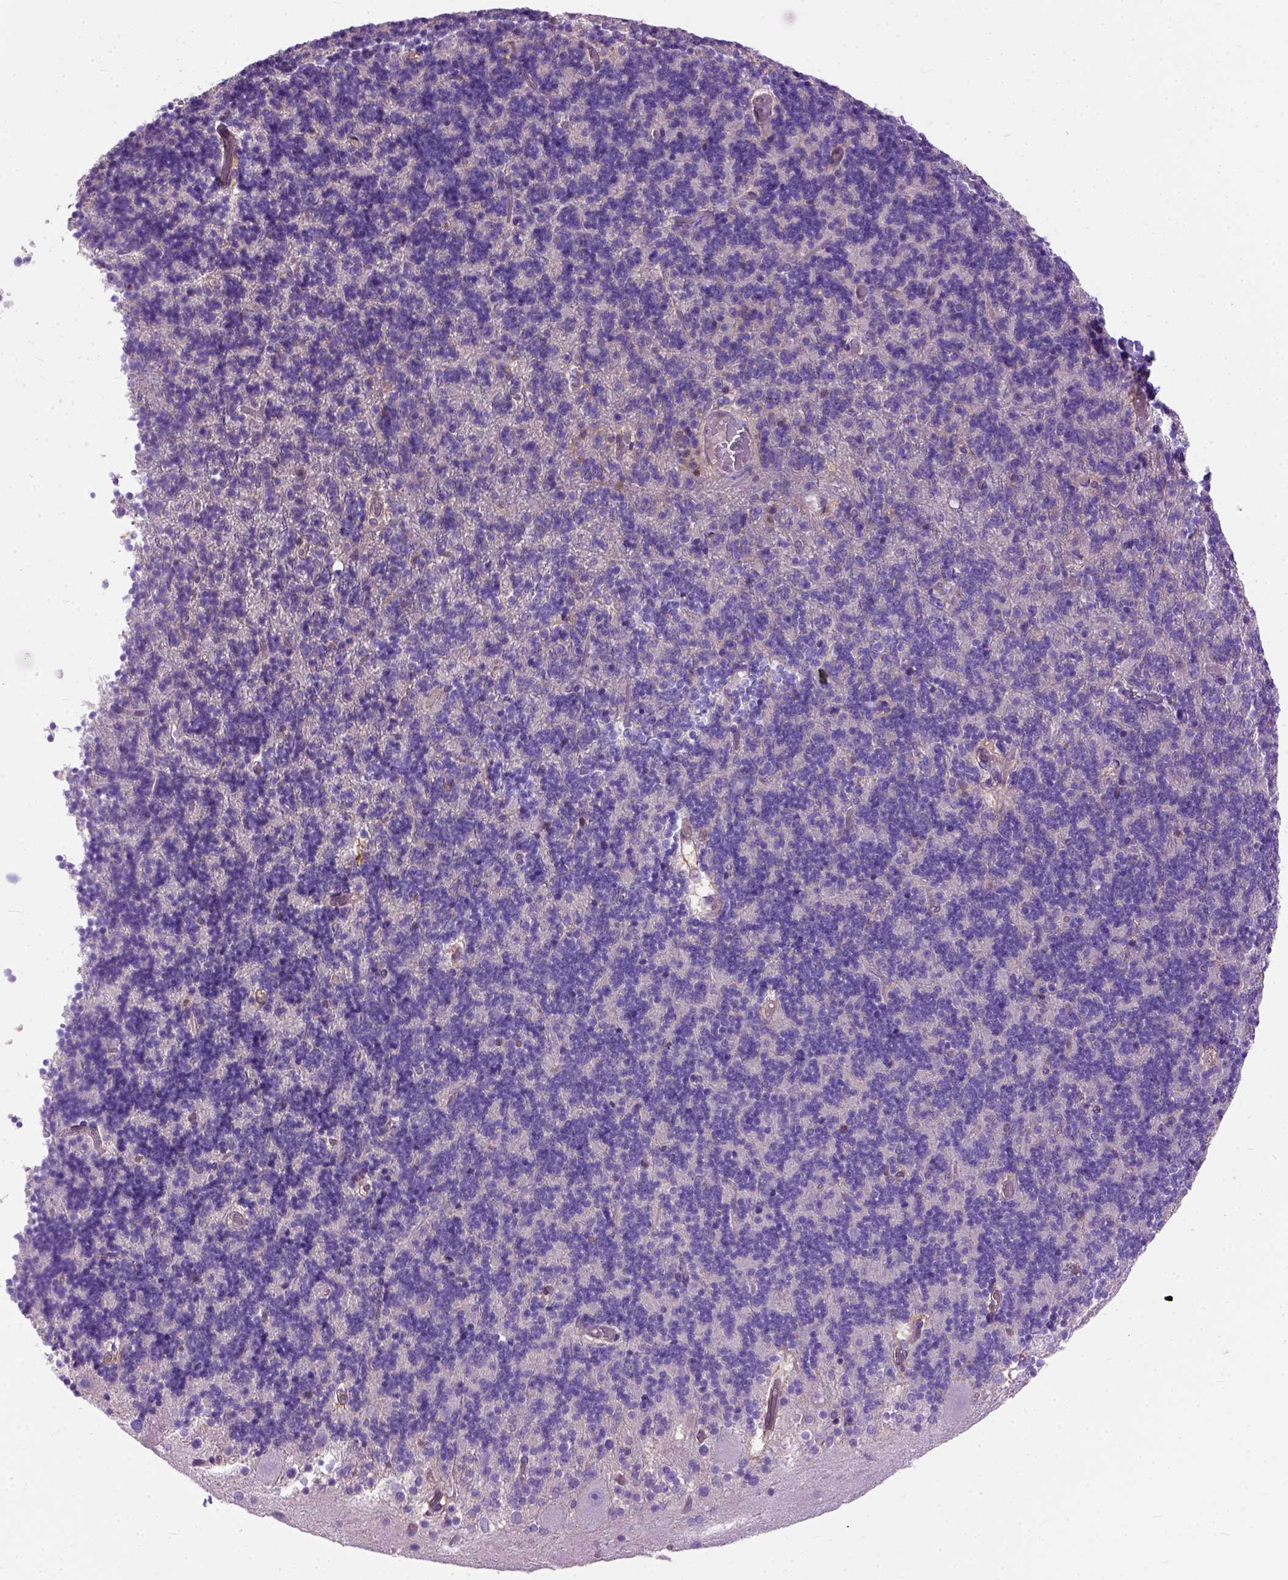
{"staining": {"intensity": "negative", "quantity": "none", "location": "none"}, "tissue": "cerebellum", "cell_type": "Cells in granular layer", "image_type": "normal", "snomed": [{"axis": "morphology", "description": "Normal tissue, NOS"}, {"axis": "topography", "description": "Cerebellum"}], "caption": "A histopathology image of cerebellum stained for a protein exhibits no brown staining in cells in granular layer. (Brightfield microscopy of DAB (3,3'-diaminobenzidine) immunohistochemistry at high magnification).", "gene": "SEMA4F", "patient": {"sex": "male", "age": 70}}